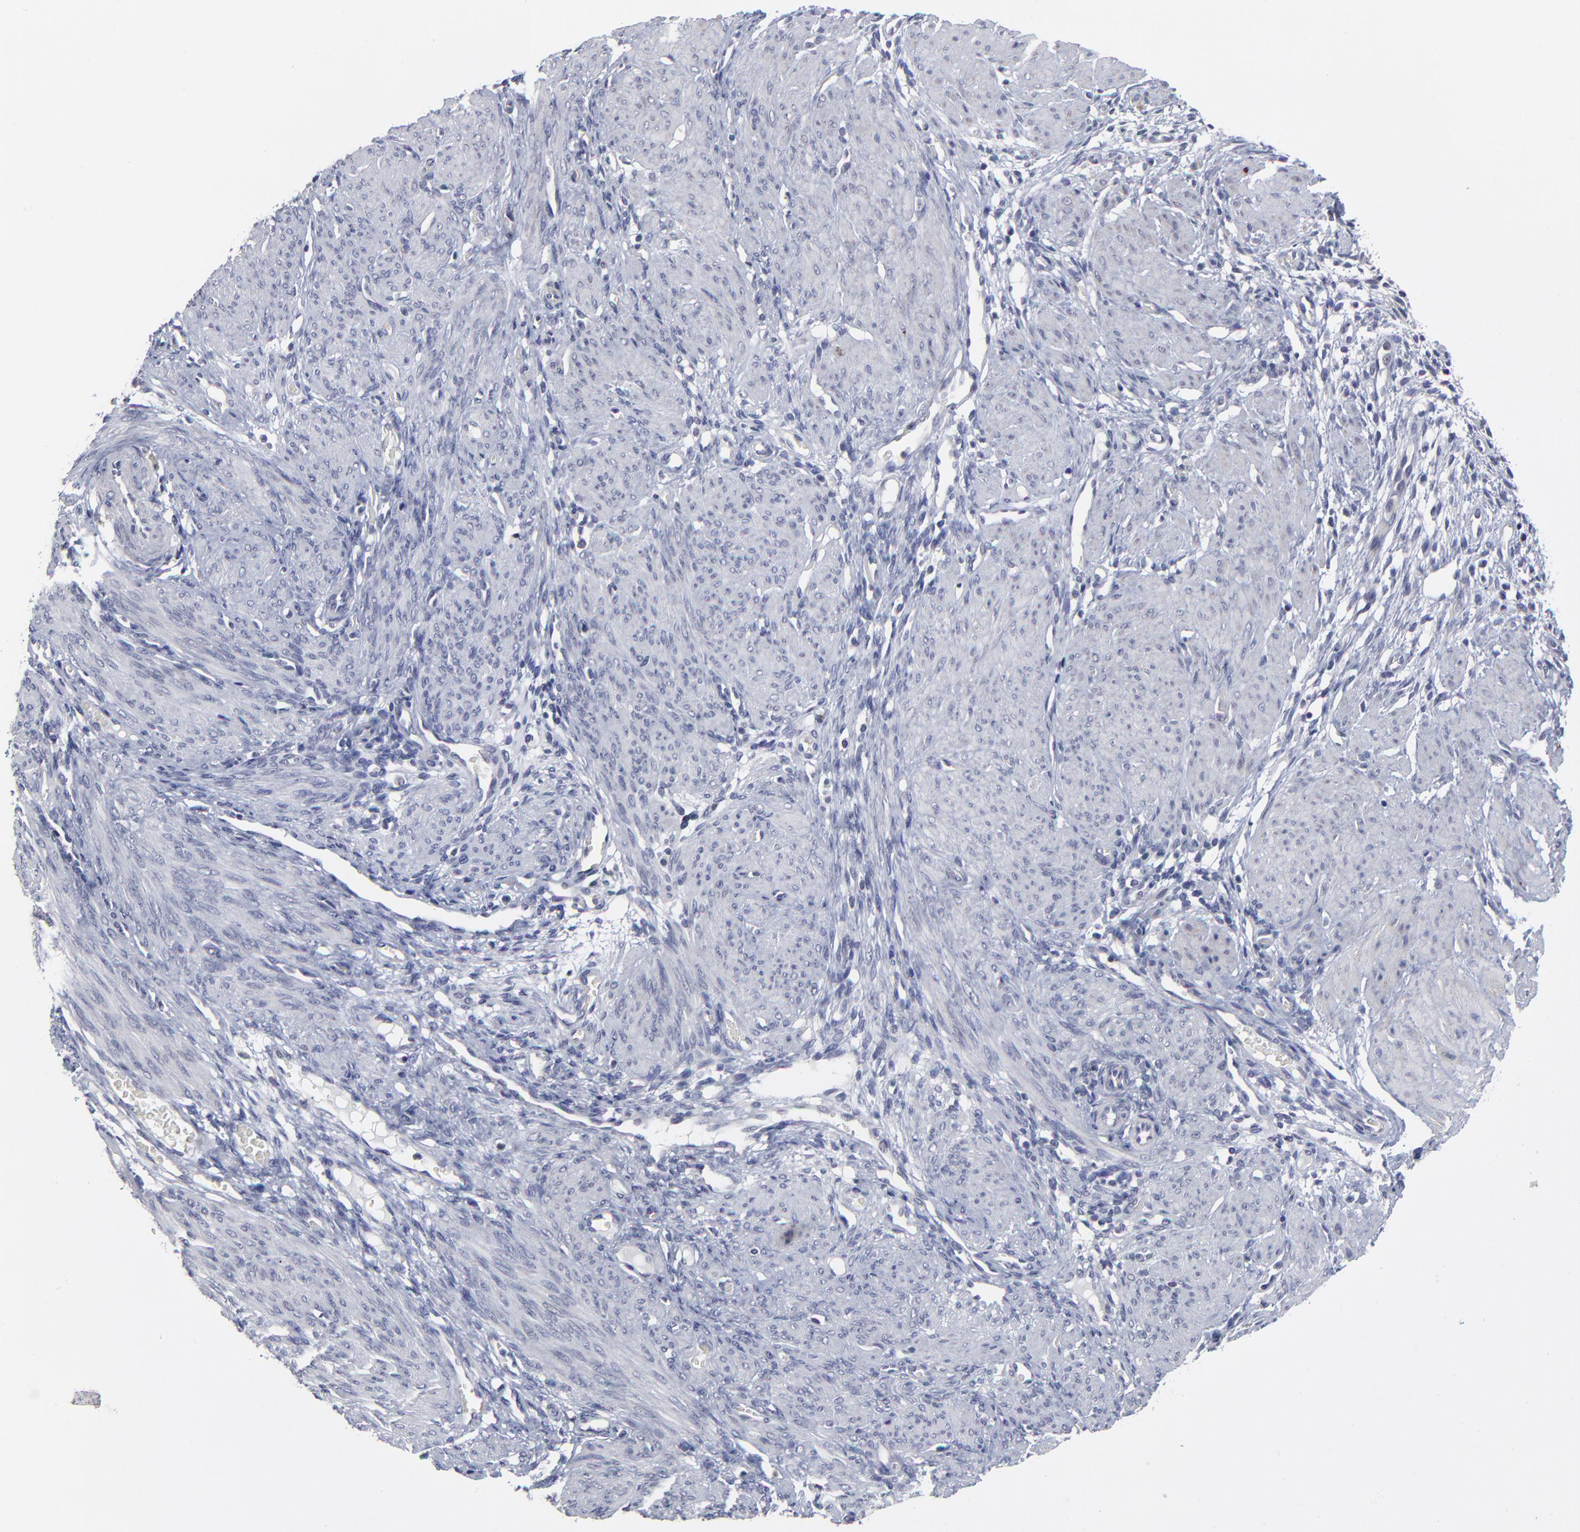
{"staining": {"intensity": "negative", "quantity": "none", "location": "none"}, "tissue": "endometrium", "cell_type": "Cells in endometrial stroma", "image_type": "normal", "snomed": [{"axis": "morphology", "description": "Normal tissue, NOS"}, {"axis": "topography", "description": "Endometrium"}], "caption": "Protein analysis of unremarkable endometrium exhibits no significant positivity in cells in endometrial stroma.", "gene": "MAGEA10", "patient": {"sex": "female", "age": 72}}